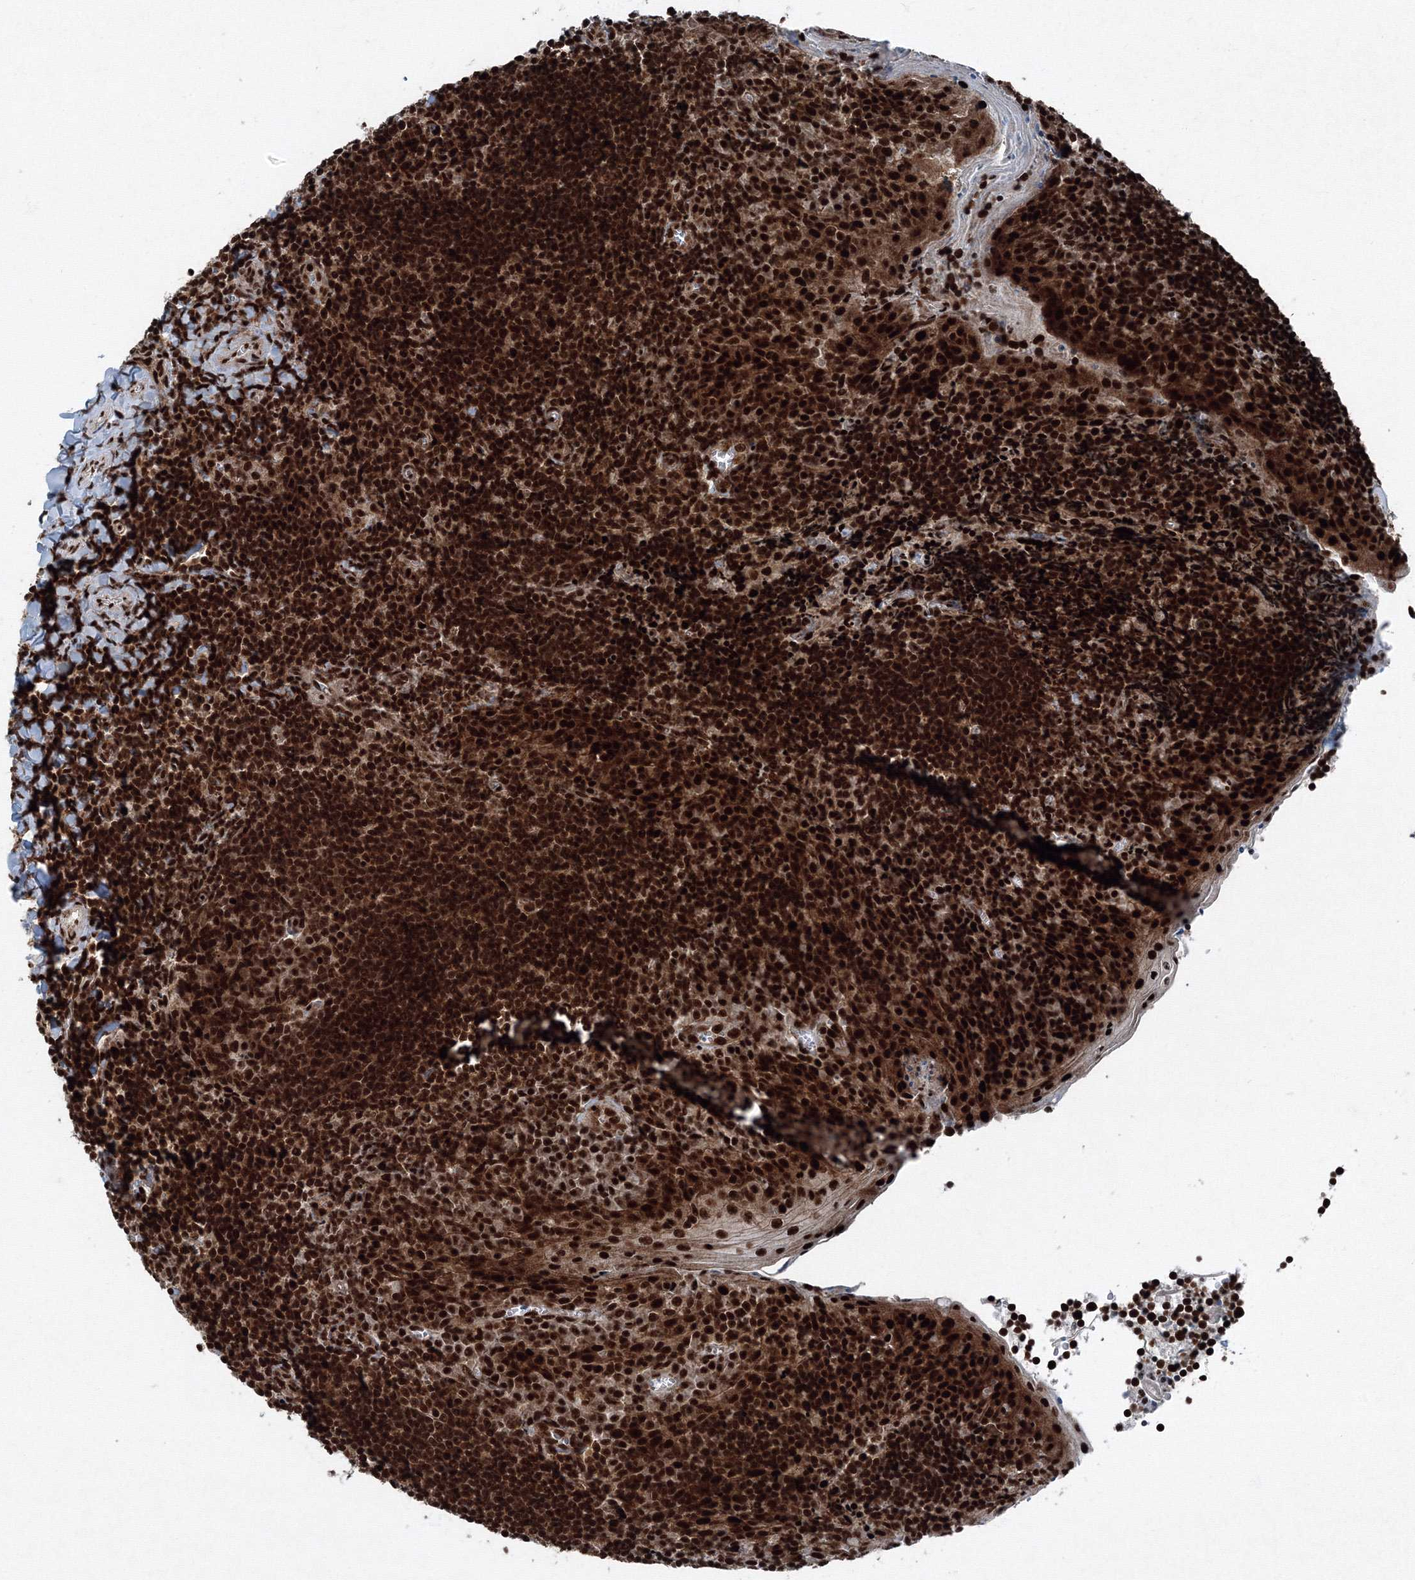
{"staining": {"intensity": "strong", "quantity": ">75%", "location": "nuclear"}, "tissue": "tonsil", "cell_type": "Germinal center cells", "image_type": "normal", "snomed": [{"axis": "morphology", "description": "Normal tissue, NOS"}, {"axis": "topography", "description": "Tonsil"}], "caption": "The histopathology image demonstrates a brown stain indicating the presence of a protein in the nuclear of germinal center cells in tonsil. (DAB IHC with brightfield microscopy, high magnification).", "gene": "SNRPC", "patient": {"sex": "male", "age": 27}}